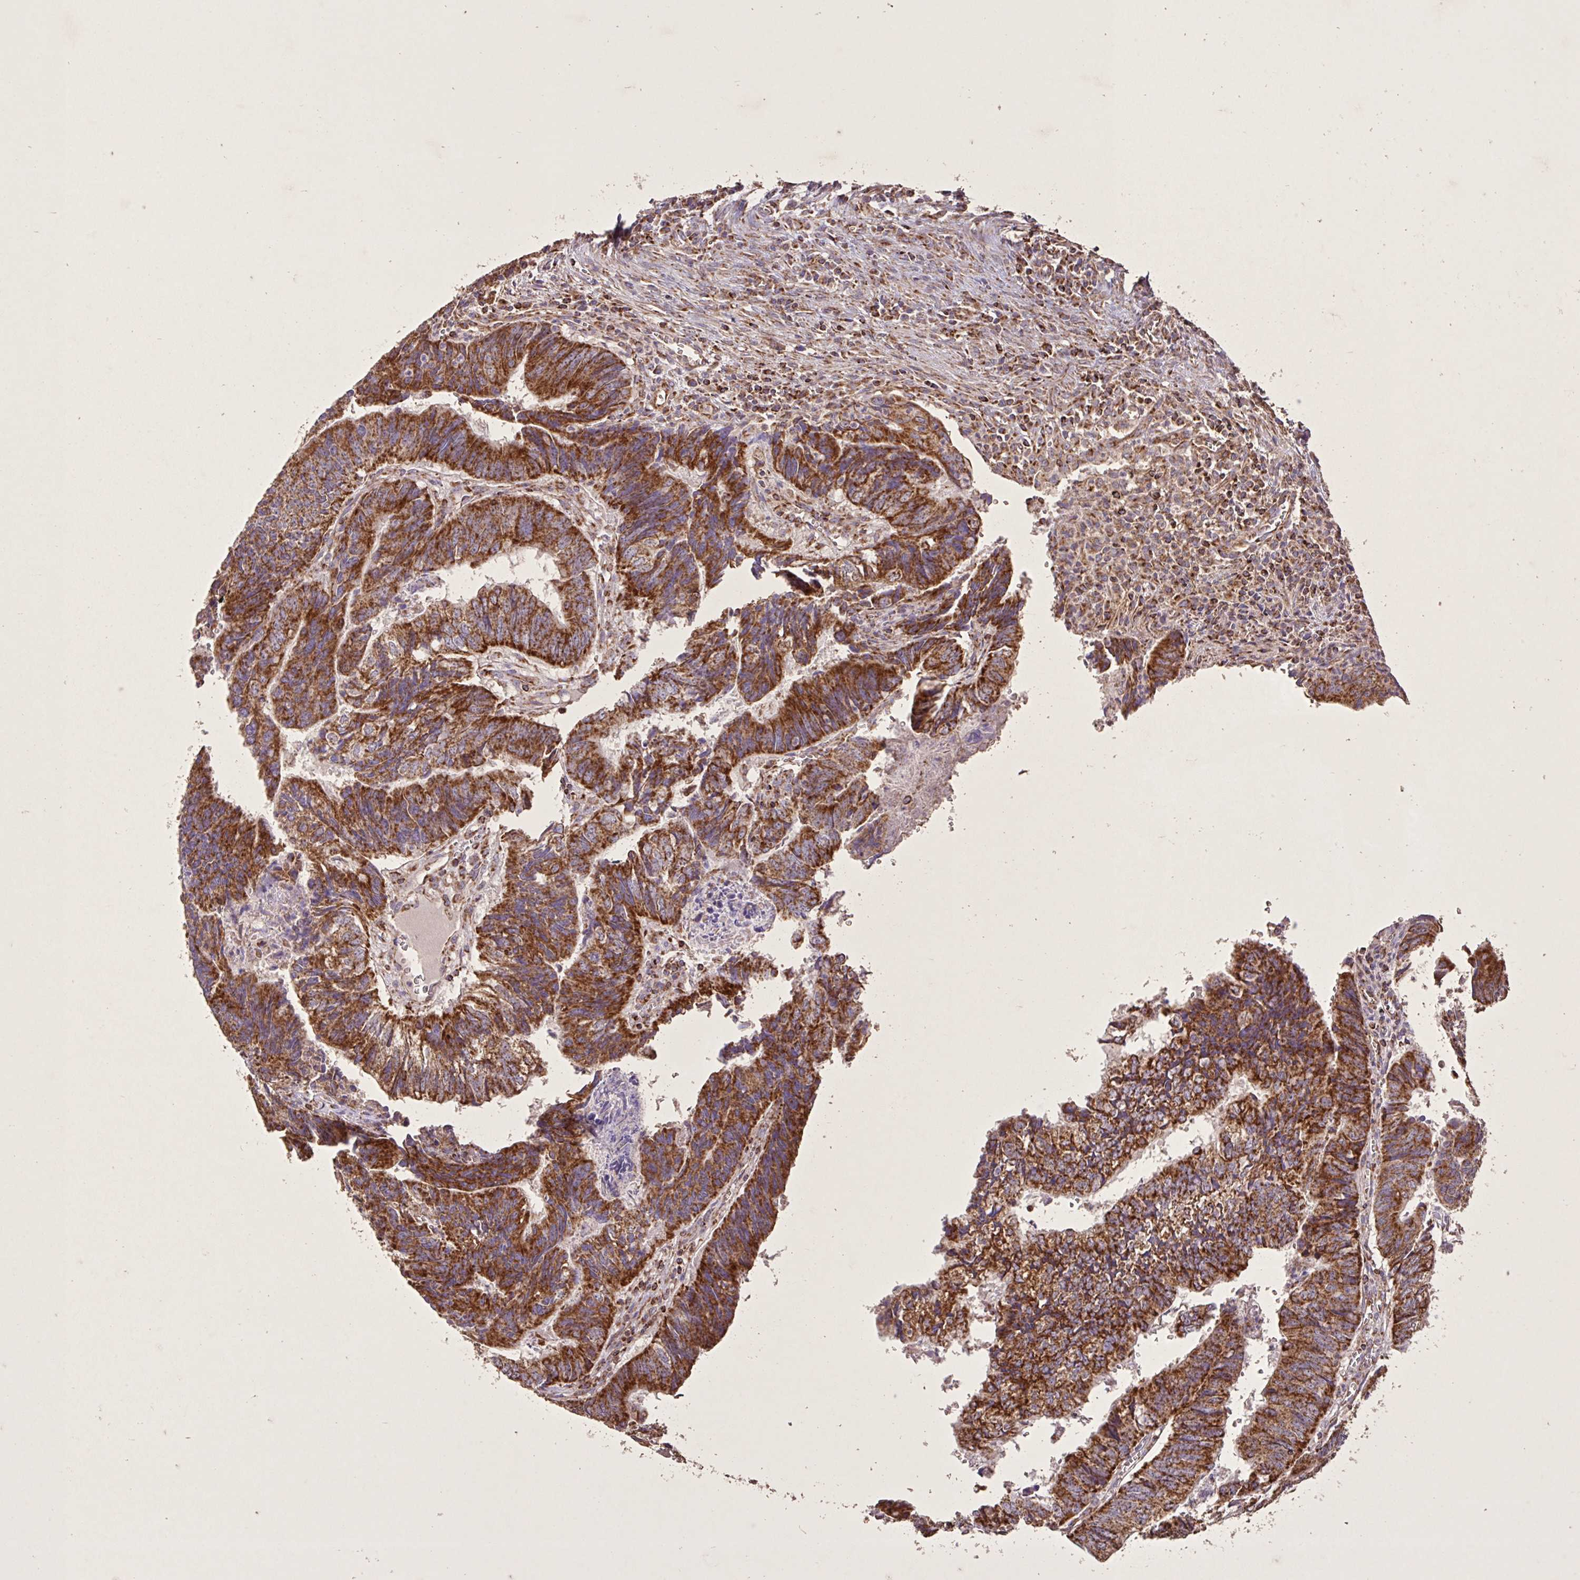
{"staining": {"intensity": "strong", "quantity": ">75%", "location": "cytoplasmic/membranous"}, "tissue": "colorectal cancer", "cell_type": "Tumor cells", "image_type": "cancer", "snomed": [{"axis": "morphology", "description": "Adenocarcinoma, NOS"}, {"axis": "topography", "description": "Colon"}], "caption": "An image of adenocarcinoma (colorectal) stained for a protein shows strong cytoplasmic/membranous brown staining in tumor cells.", "gene": "AGK", "patient": {"sex": "male", "age": 86}}